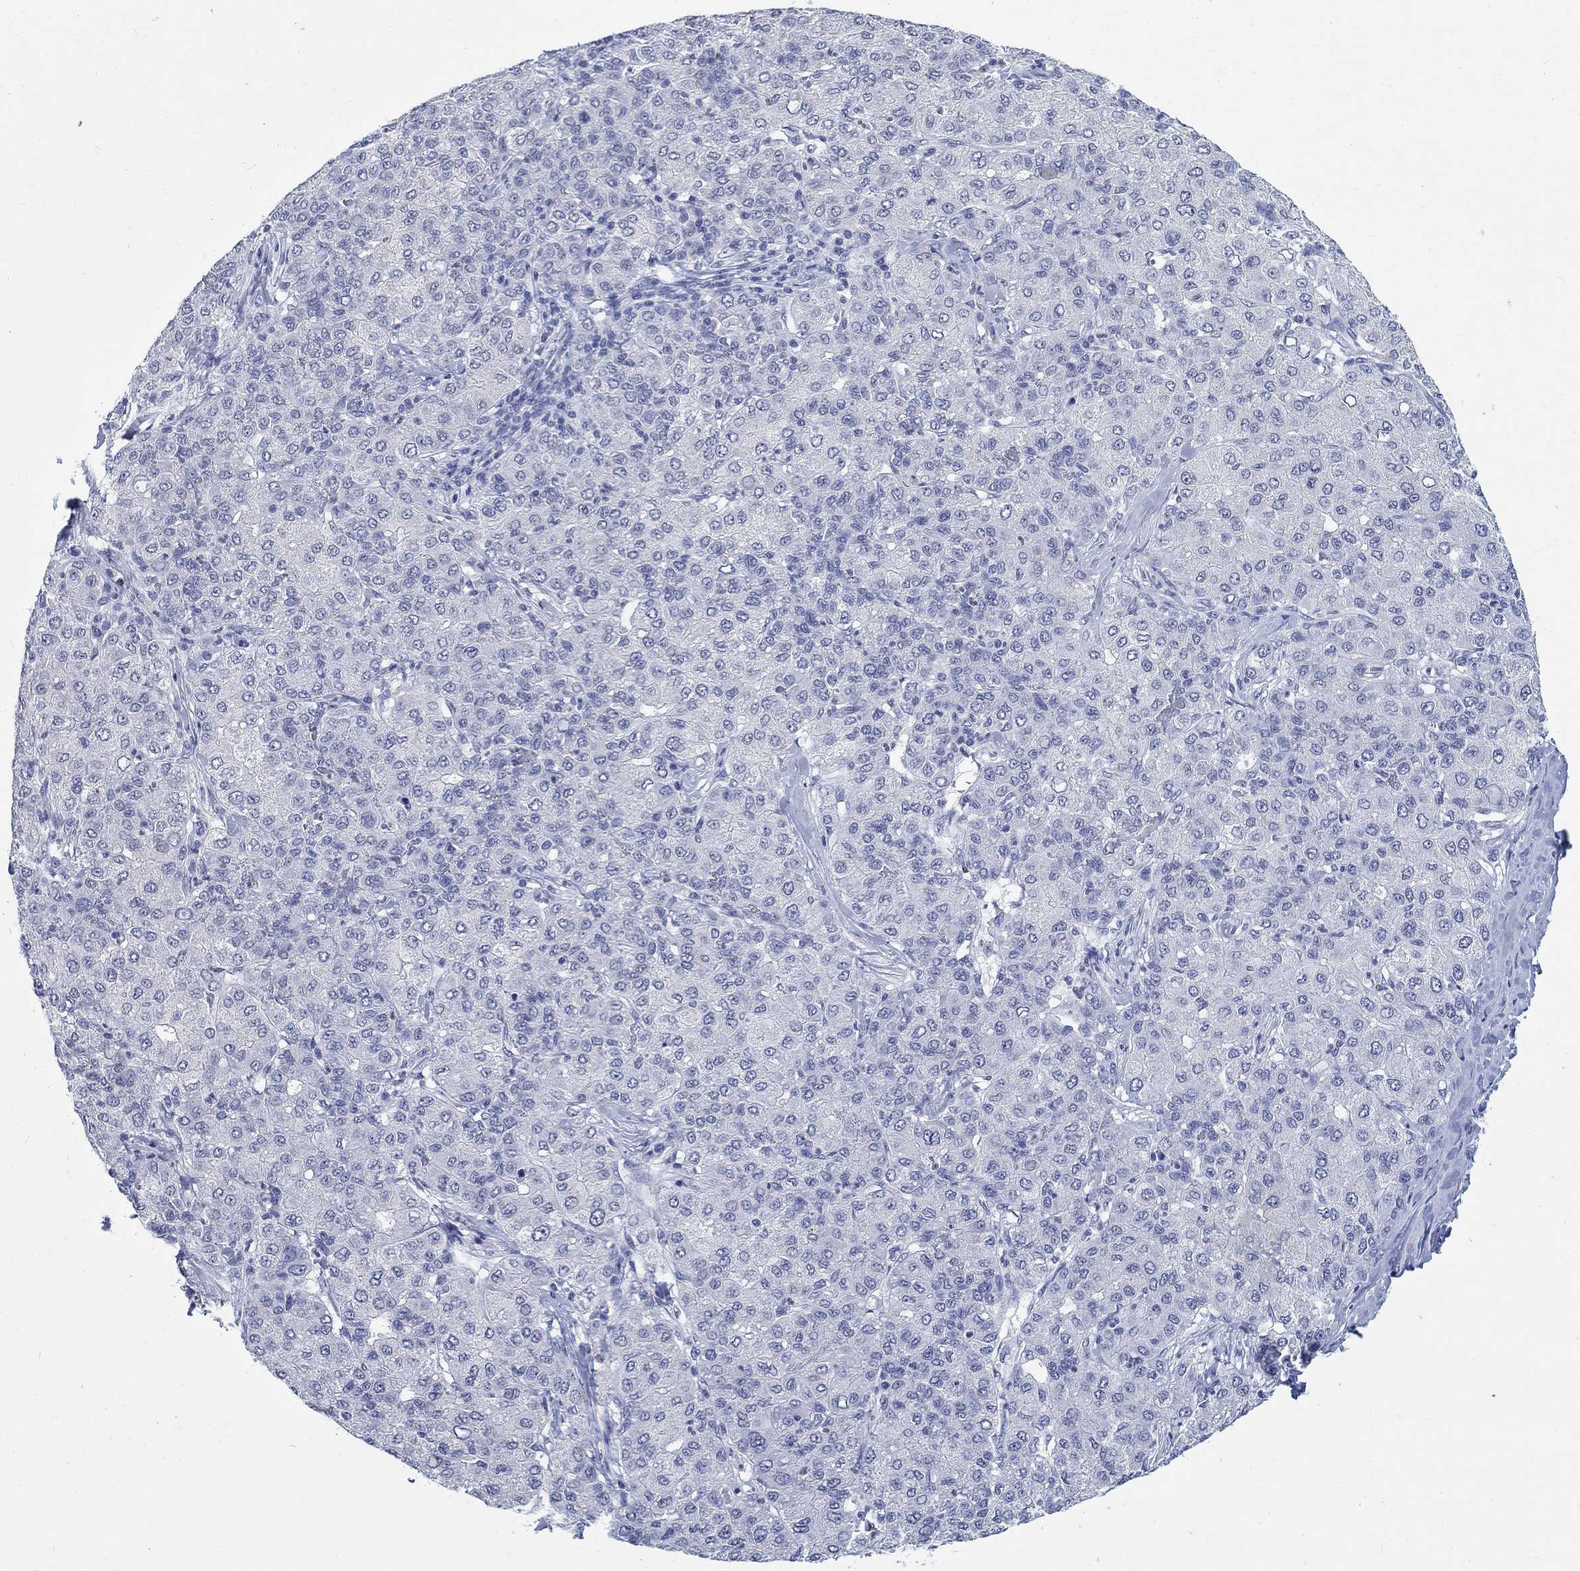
{"staining": {"intensity": "negative", "quantity": "none", "location": "none"}, "tissue": "liver cancer", "cell_type": "Tumor cells", "image_type": "cancer", "snomed": [{"axis": "morphology", "description": "Carcinoma, Hepatocellular, NOS"}, {"axis": "topography", "description": "Liver"}], "caption": "Tumor cells show no significant staining in hepatocellular carcinoma (liver).", "gene": "ANKS1B", "patient": {"sex": "male", "age": 65}}